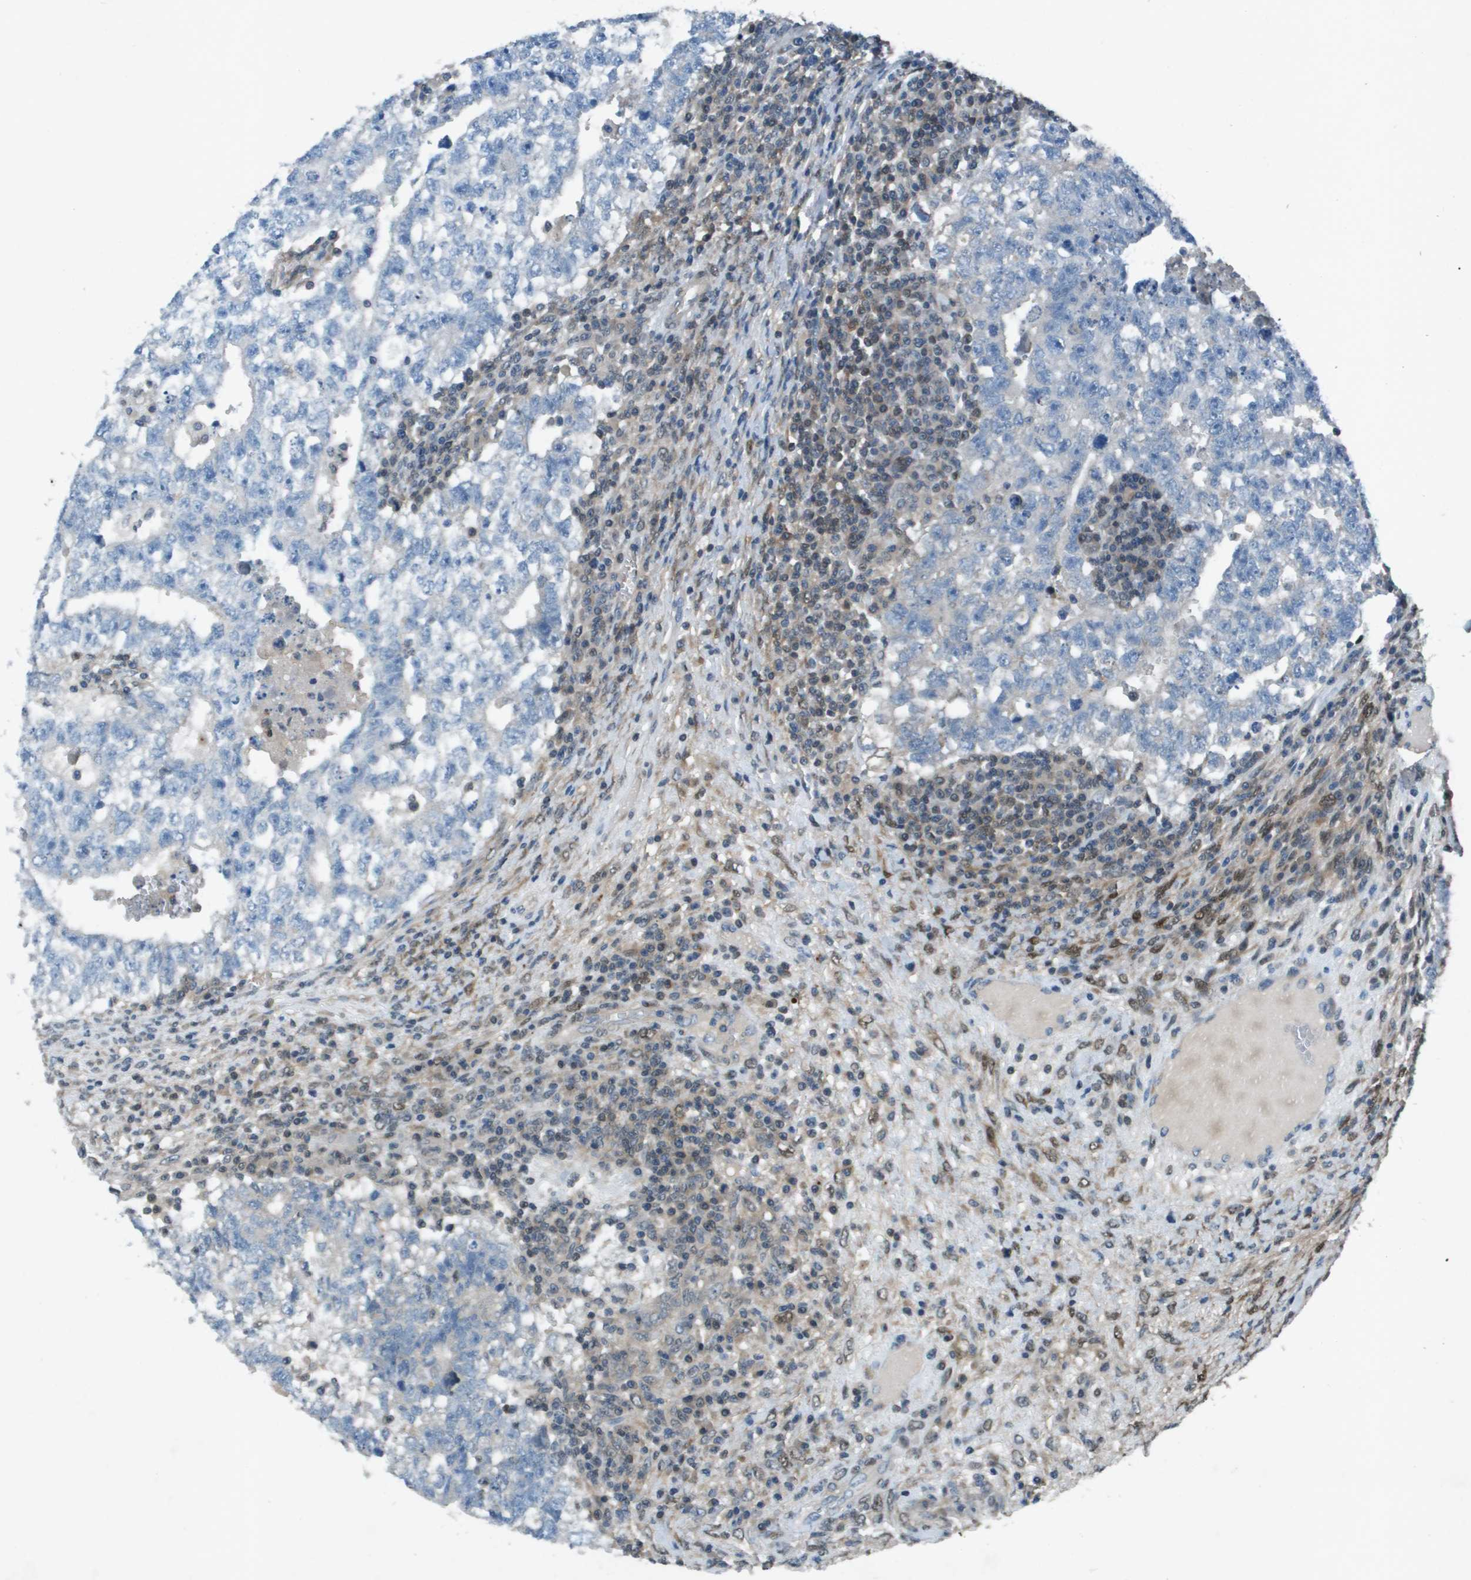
{"staining": {"intensity": "negative", "quantity": "none", "location": "none"}, "tissue": "testis cancer", "cell_type": "Tumor cells", "image_type": "cancer", "snomed": [{"axis": "morphology", "description": "Seminoma, NOS"}, {"axis": "morphology", "description": "Carcinoma, Embryonal, NOS"}, {"axis": "topography", "description": "Testis"}], "caption": "Testis cancer (seminoma) was stained to show a protein in brown. There is no significant positivity in tumor cells.", "gene": "CAMK4", "patient": {"sex": "male", "age": 38}}